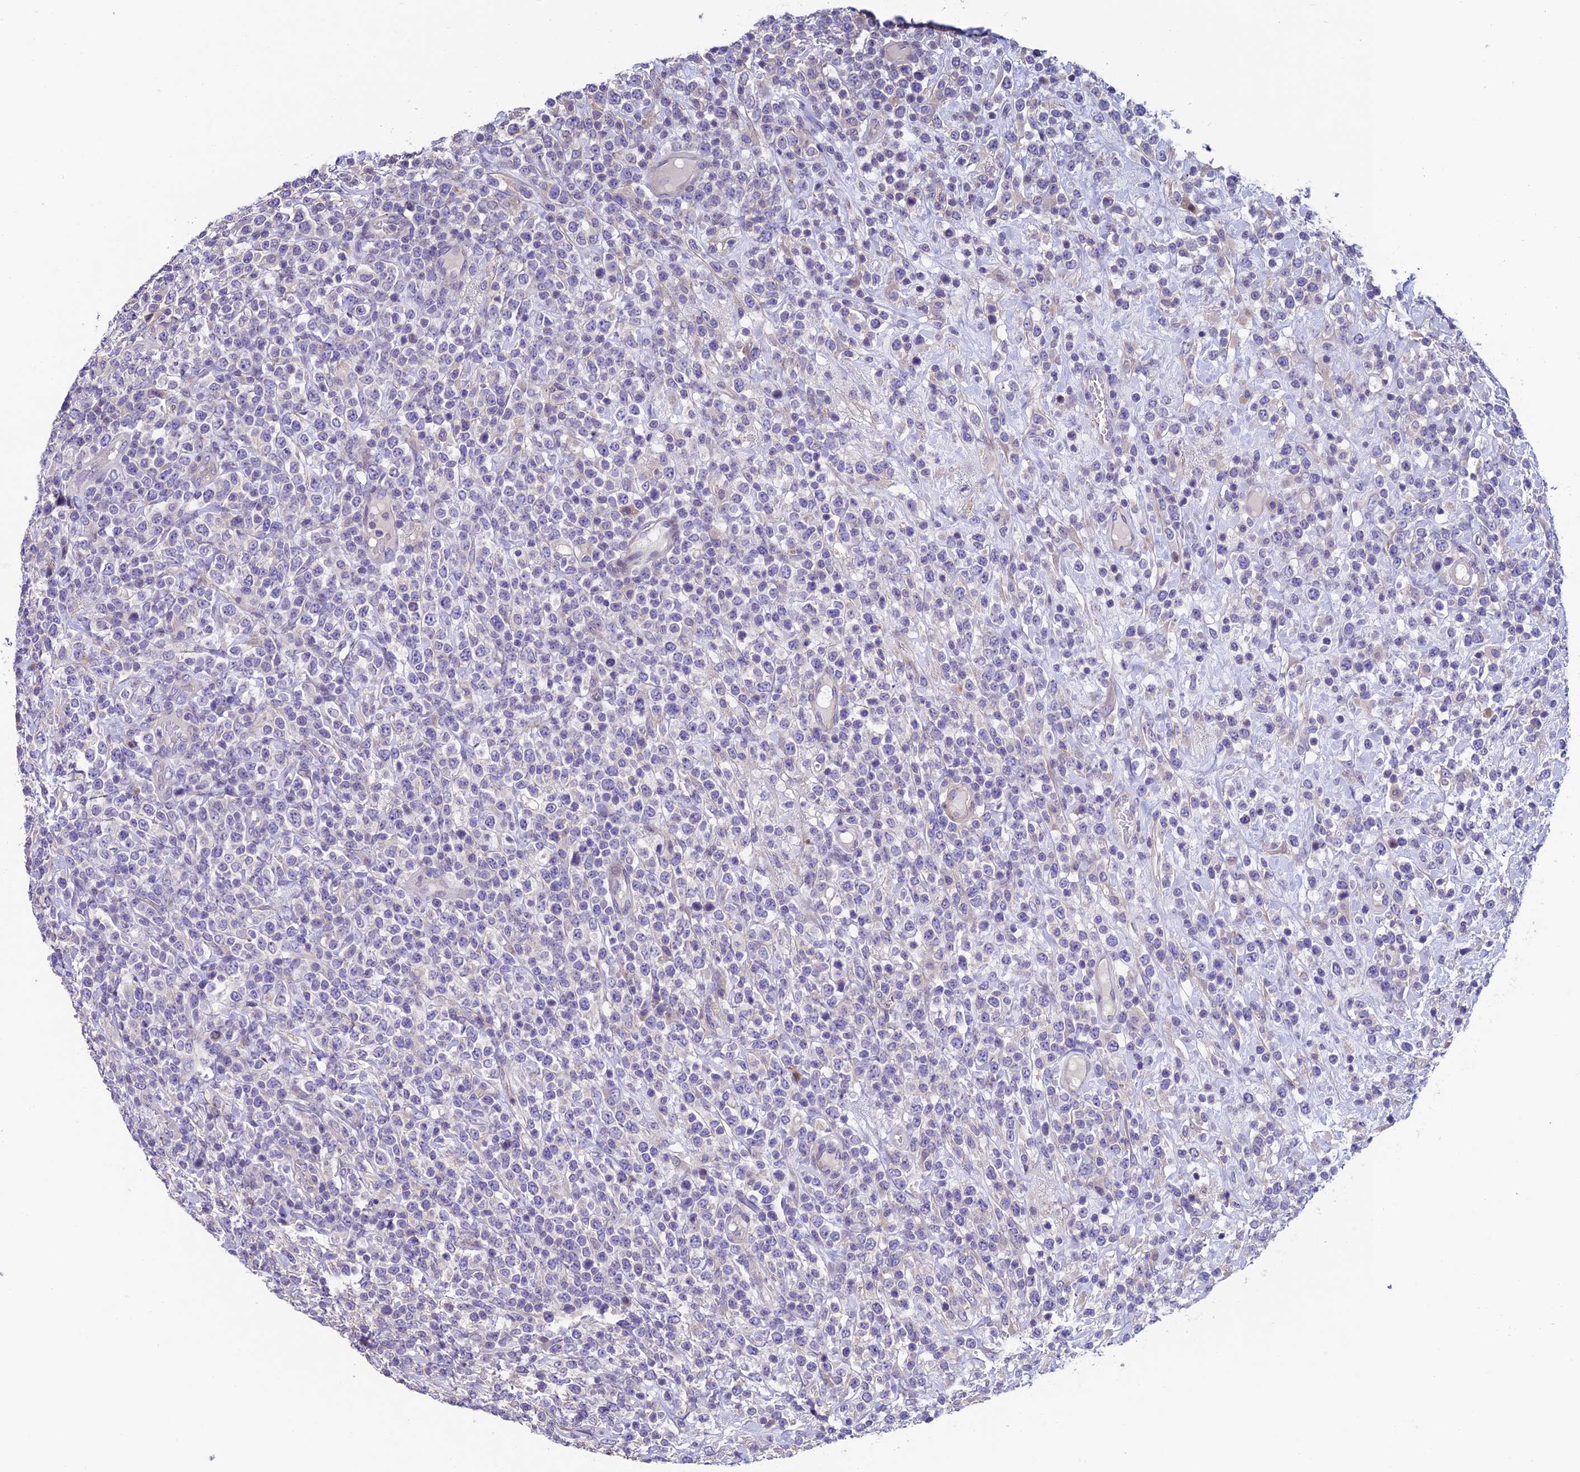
{"staining": {"intensity": "negative", "quantity": "none", "location": "none"}, "tissue": "lymphoma", "cell_type": "Tumor cells", "image_type": "cancer", "snomed": [{"axis": "morphology", "description": "Malignant lymphoma, non-Hodgkin's type, High grade"}, {"axis": "topography", "description": "Colon"}], "caption": "An immunohistochemistry photomicrograph of malignant lymphoma, non-Hodgkin's type (high-grade) is shown. There is no staining in tumor cells of malignant lymphoma, non-Hodgkin's type (high-grade). (Brightfield microscopy of DAB (3,3'-diaminobenzidine) immunohistochemistry (IHC) at high magnification).", "gene": "FAM178B", "patient": {"sex": "female", "age": 53}}